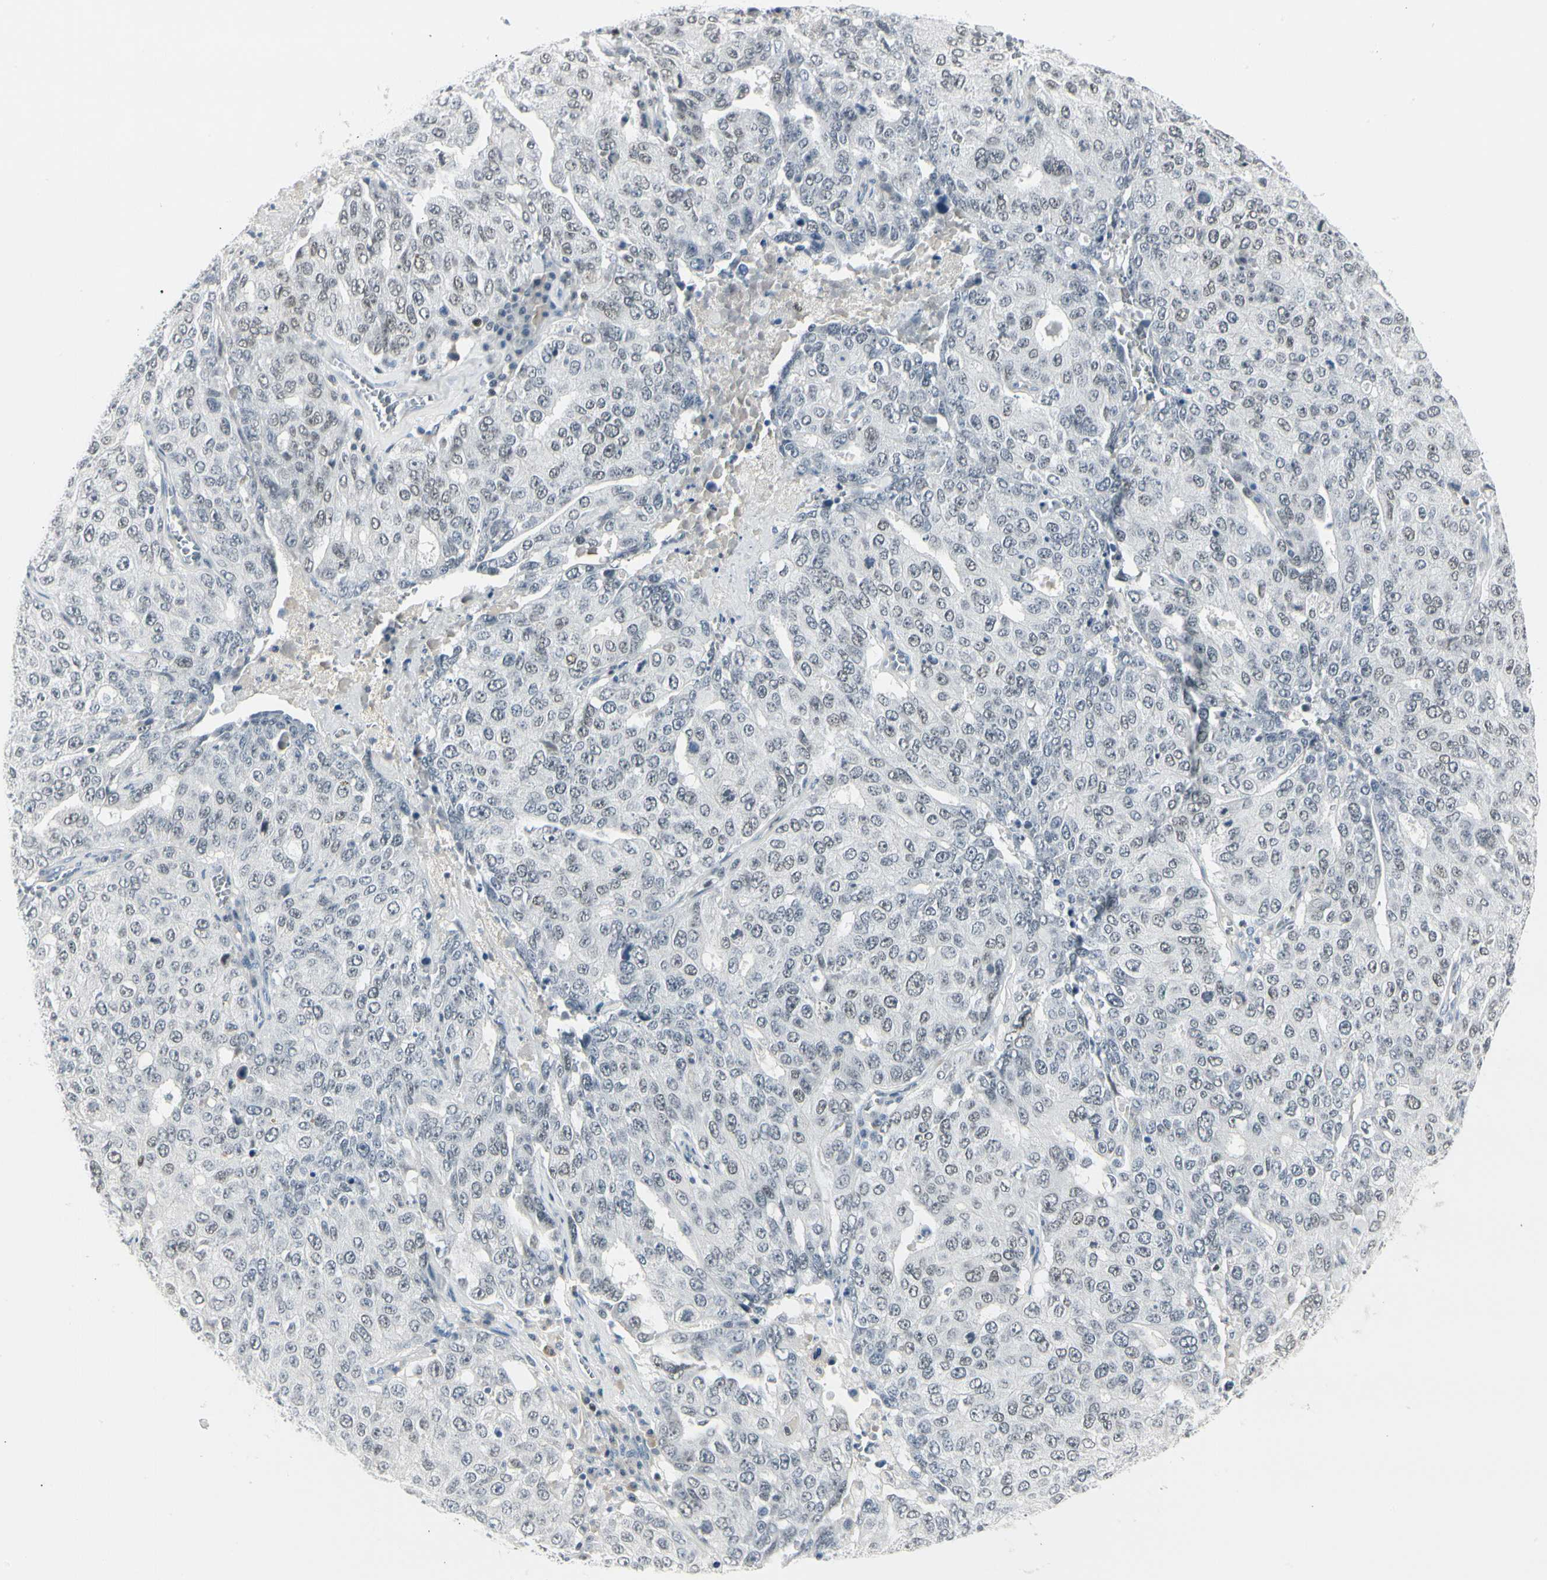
{"staining": {"intensity": "moderate", "quantity": "25%-75%", "location": "nuclear"}, "tissue": "ovarian cancer", "cell_type": "Tumor cells", "image_type": "cancer", "snomed": [{"axis": "morphology", "description": "Carcinoma, endometroid"}, {"axis": "topography", "description": "Ovary"}], "caption": "Immunohistochemical staining of ovarian cancer displays medium levels of moderate nuclear positivity in about 25%-75% of tumor cells.", "gene": "ZBTB7B", "patient": {"sex": "female", "age": 62}}